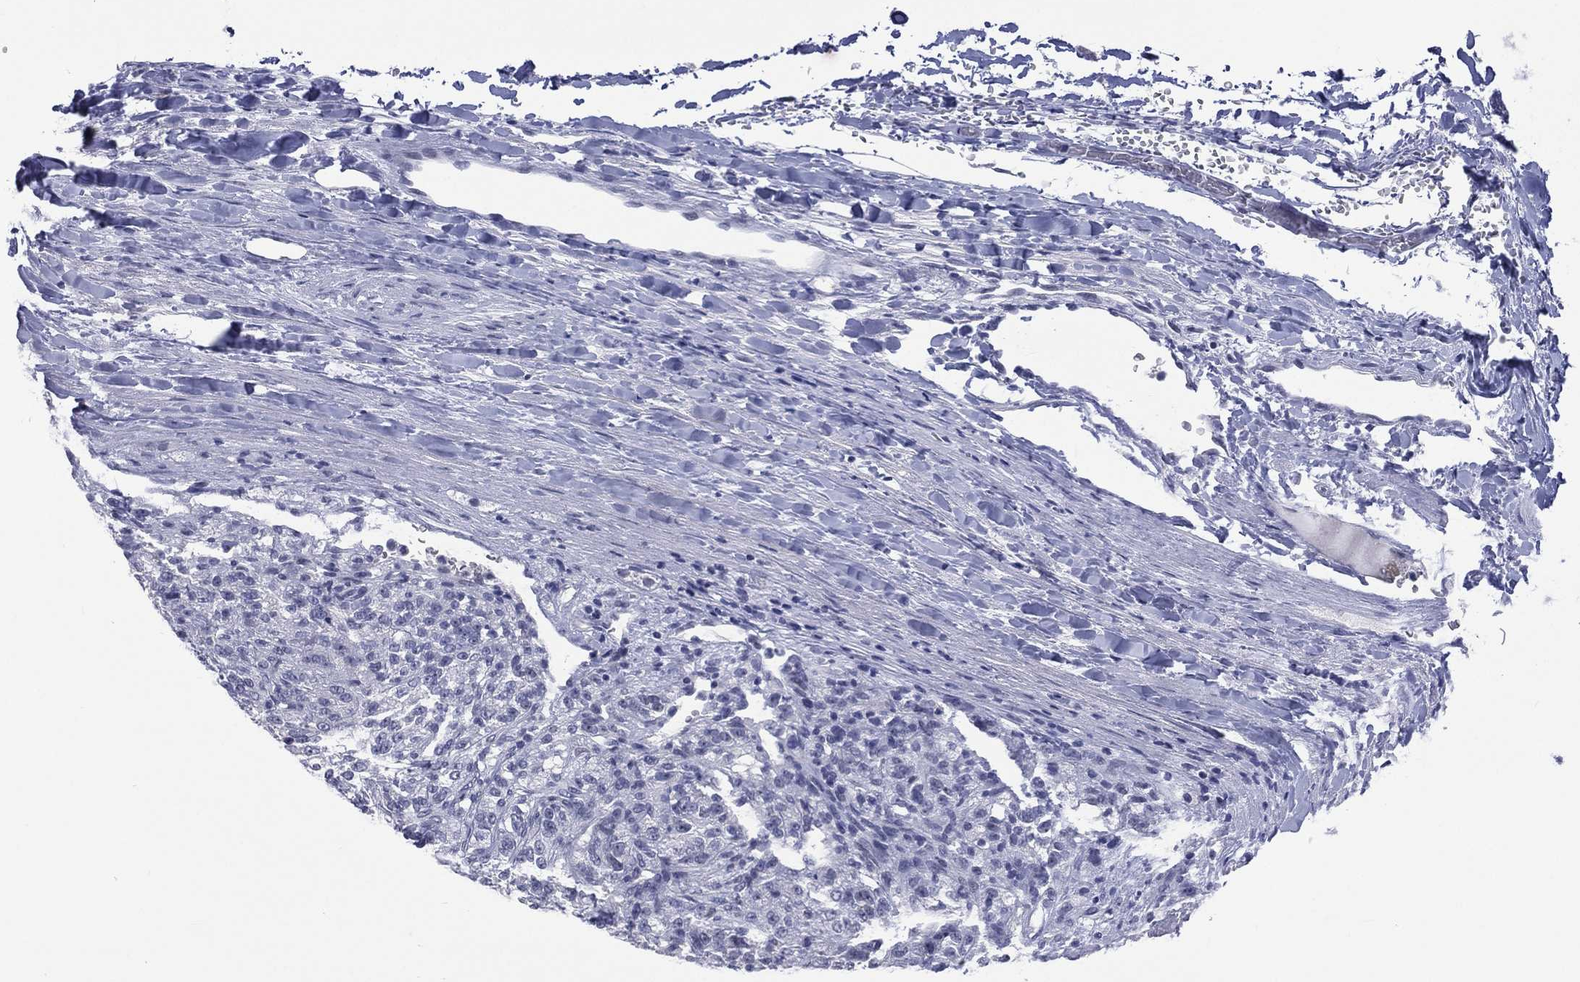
{"staining": {"intensity": "negative", "quantity": "none", "location": "none"}, "tissue": "renal cancer", "cell_type": "Tumor cells", "image_type": "cancer", "snomed": [{"axis": "morphology", "description": "Adenocarcinoma, NOS"}, {"axis": "topography", "description": "Kidney"}], "caption": "Photomicrograph shows no protein expression in tumor cells of adenocarcinoma (renal) tissue. (Stains: DAB IHC with hematoxylin counter stain, Microscopy: brightfield microscopy at high magnification).", "gene": "SSX1", "patient": {"sex": "female", "age": 63}}